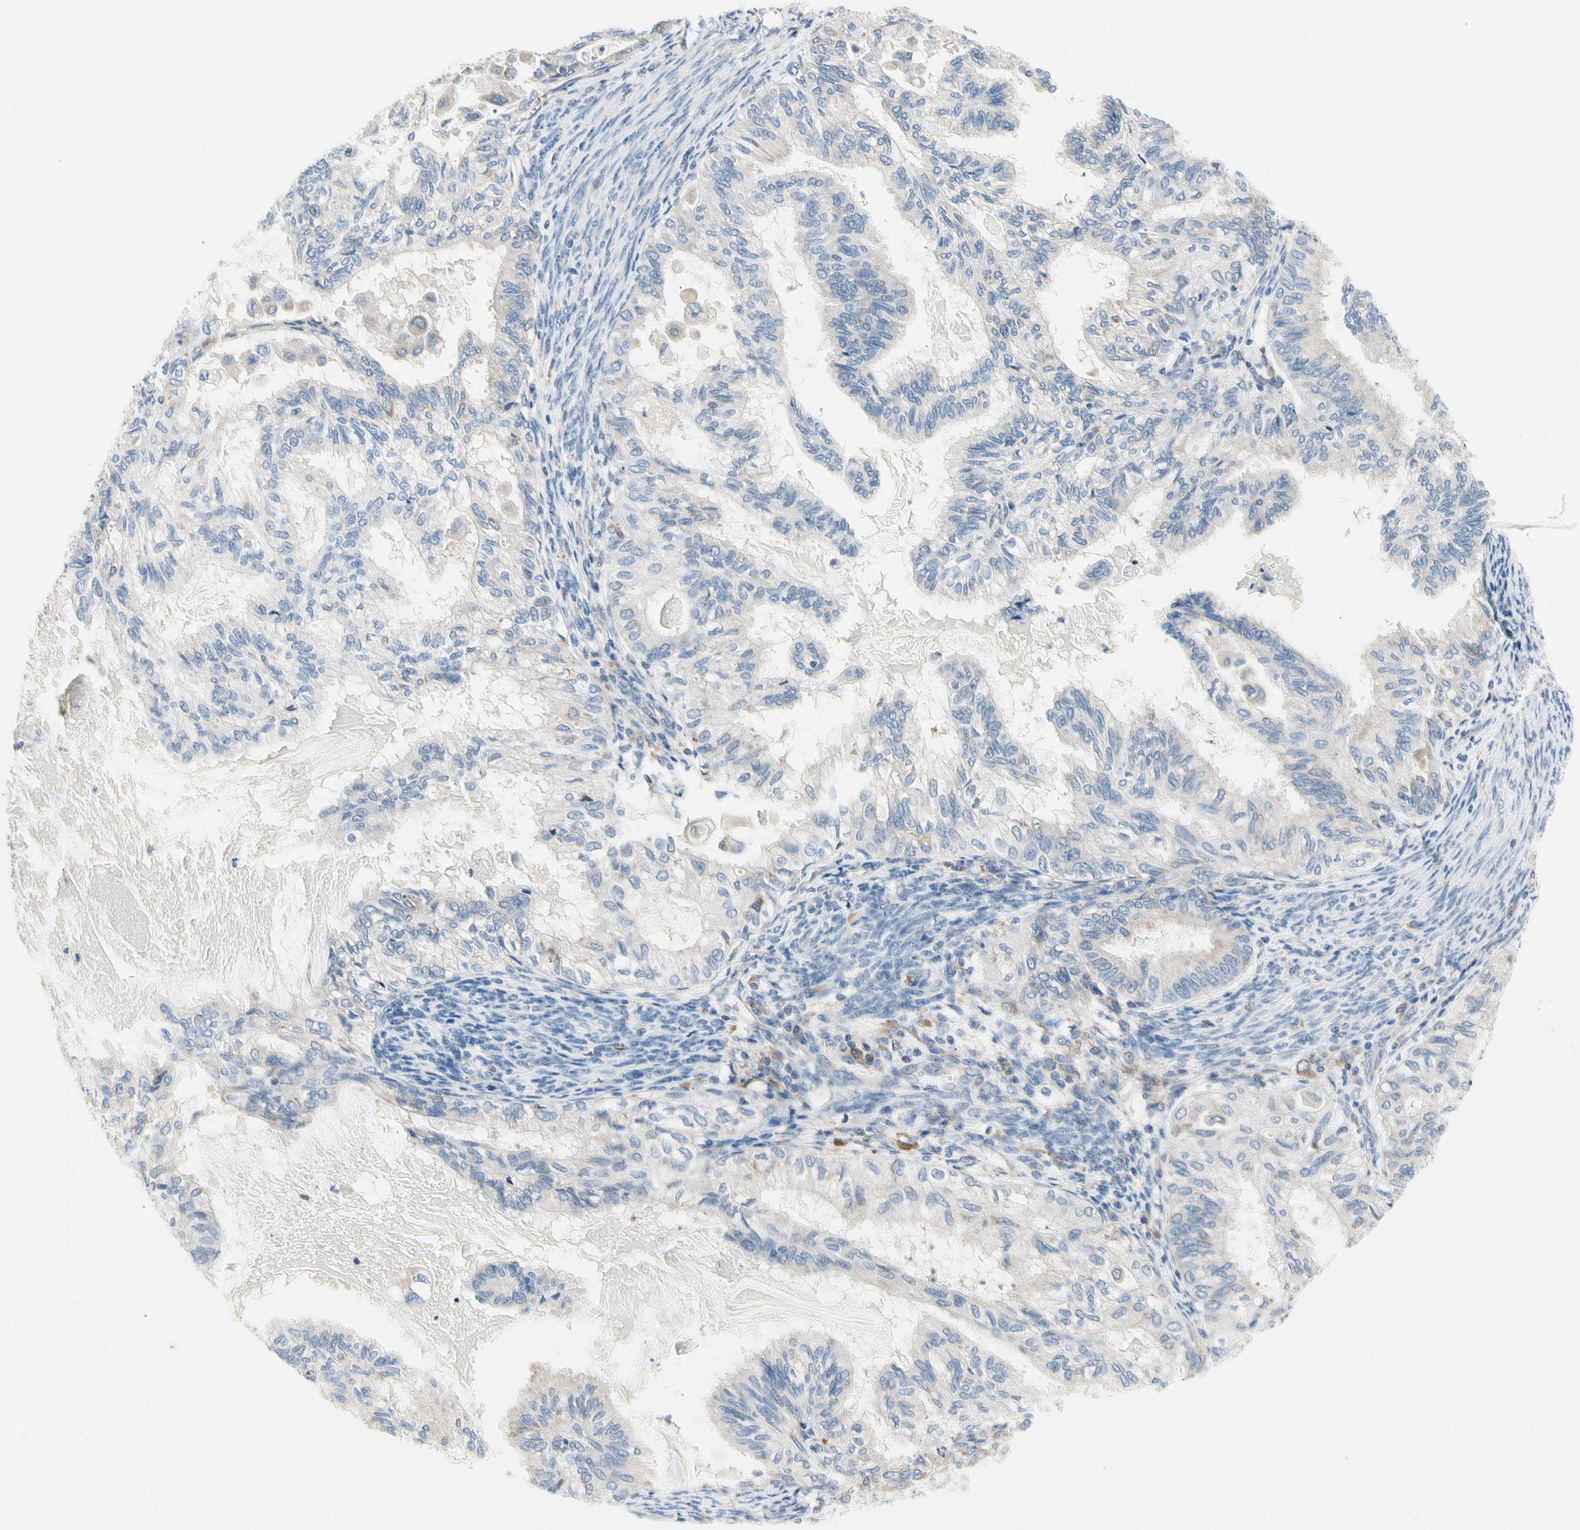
{"staining": {"intensity": "negative", "quantity": "none", "location": "none"}, "tissue": "cervical cancer", "cell_type": "Tumor cells", "image_type": "cancer", "snomed": [{"axis": "morphology", "description": "Normal tissue, NOS"}, {"axis": "morphology", "description": "Adenocarcinoma, NOS"}, {"axis": "topography", "description": "Cervix"}, {"axis": "topography", "description": "Endometrium"}], "caption": "This is a photomicrograph of immunohistochemistry (IHC) staining of cervical cancer (adenocarcinoma), which shows no staining in tumor cells. (Brightfield microscopy of DAB (3,3'-diaminobenzidine) immunohistochemistry at high magnification).", "gene": "STXBP1", "patient": {"sex": "female", "age": 86}}